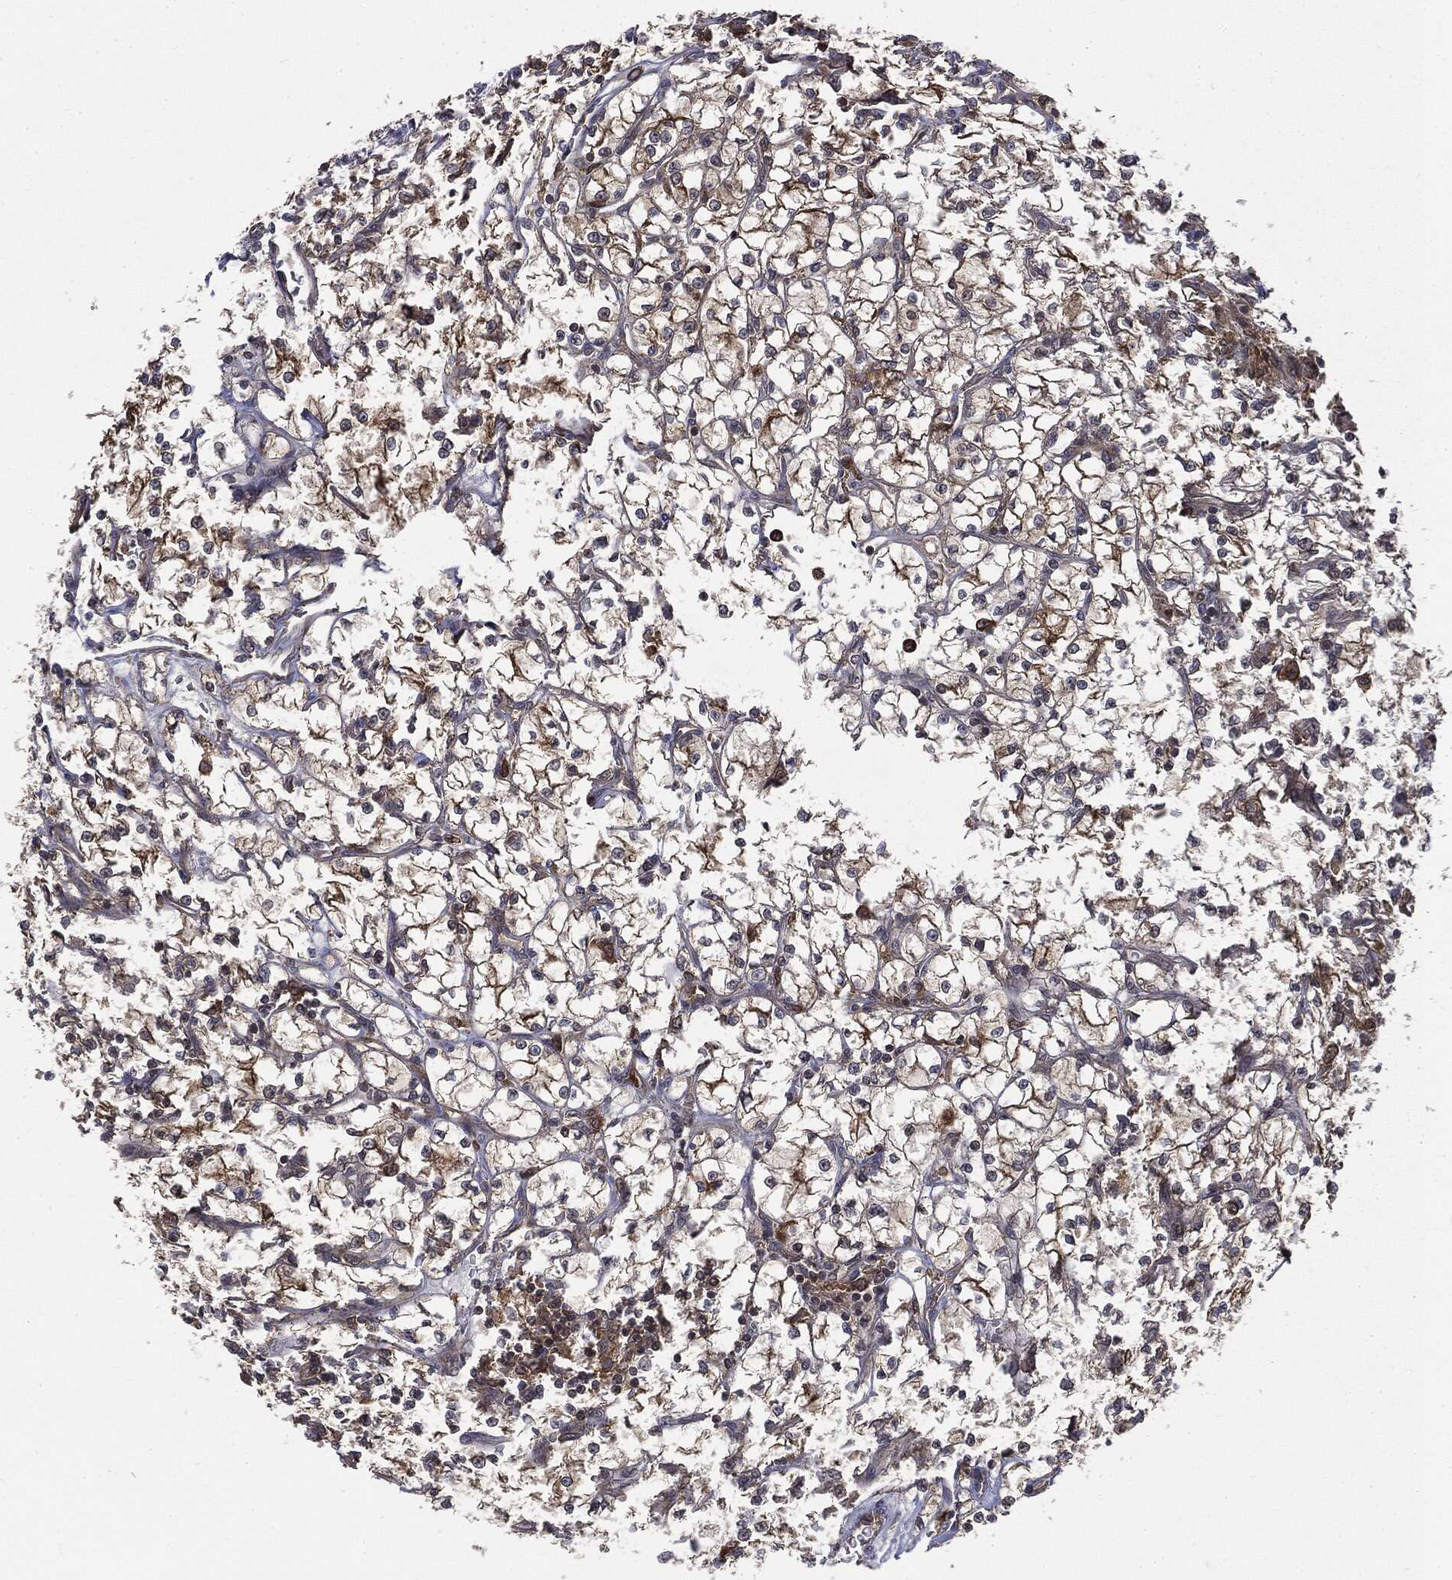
{"staining": {"intensity": "moderate", "quantity": "25%-75%", "location": "cytoplasmic/membranous"}, "tissue": "renal cancer", "cell_type": "Tumor cells", "image_type": "cancer", "snomed": [{"axis": "morphology", "description": "Adenocarcinoma, NOS"}, {"axis": "topography", "description": "Kidney"}], "caption": "A photomicrograph of renal adenocarcinoma stained for a protein exhibits moderate cytoplasmic/membranous brown staining in tumor cells.", "gene": "SNX5", "patient": {"sex": "female", "age": 64}}